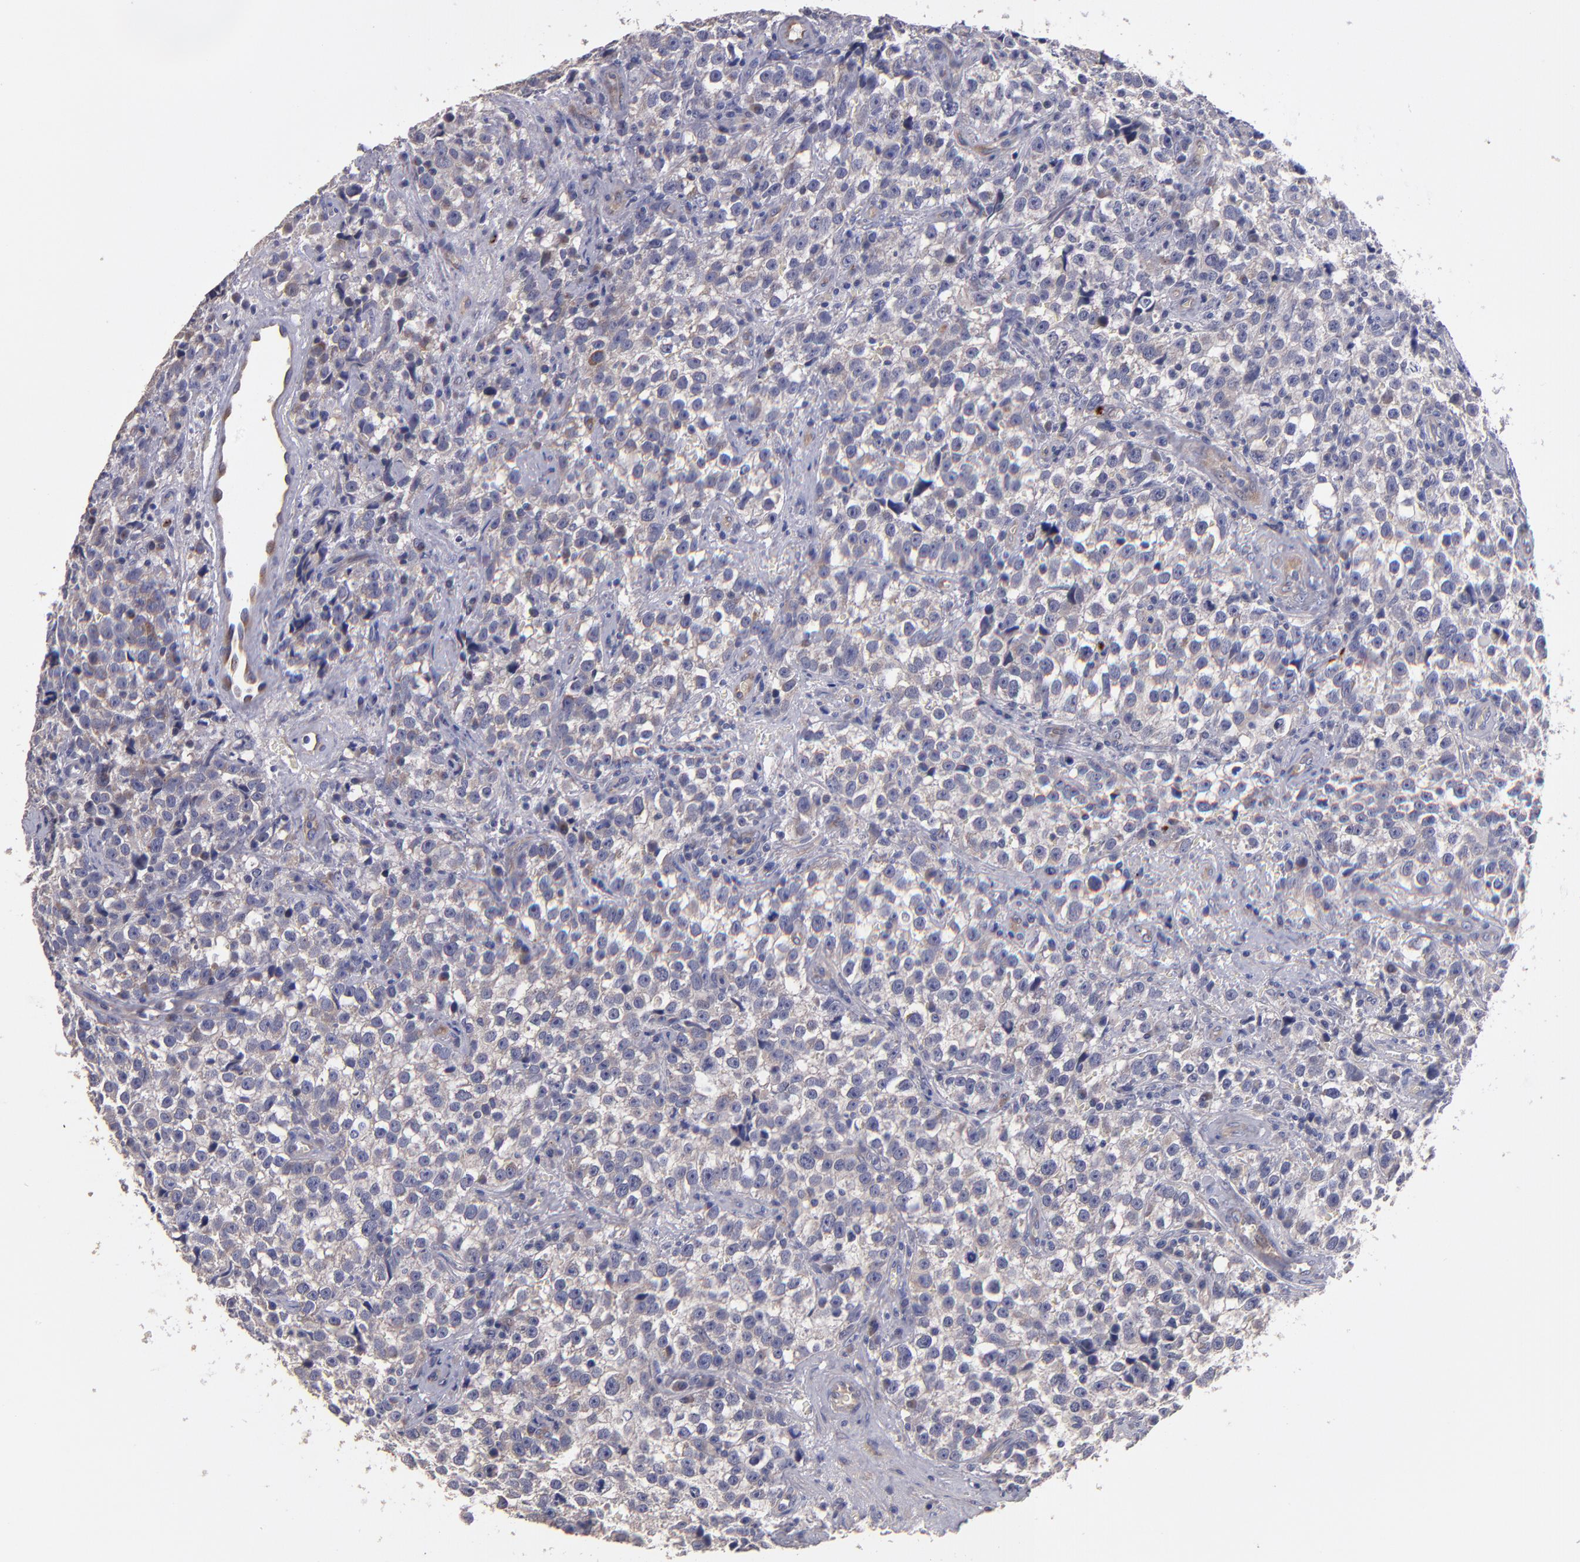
{"staining": {"intensity": "weak", "quantity": "<25%", "location": "cytoplasmic/membranous"}, "tissue": "testis cancer", "cell_type": "Tumor cells", "image_type": "cancer", "snomed": [{"axis": "morphology", "description": "Seminoma, NOS"}, {"axis": "topography", "description": "Testis"}], "caption": "DAB immunohistochemical staining of seminoma (testis) demonstrates no significant positivity in tumor cells.", "gene": "MAGEE1", "patient": {"sex": "male", "age": 38}}